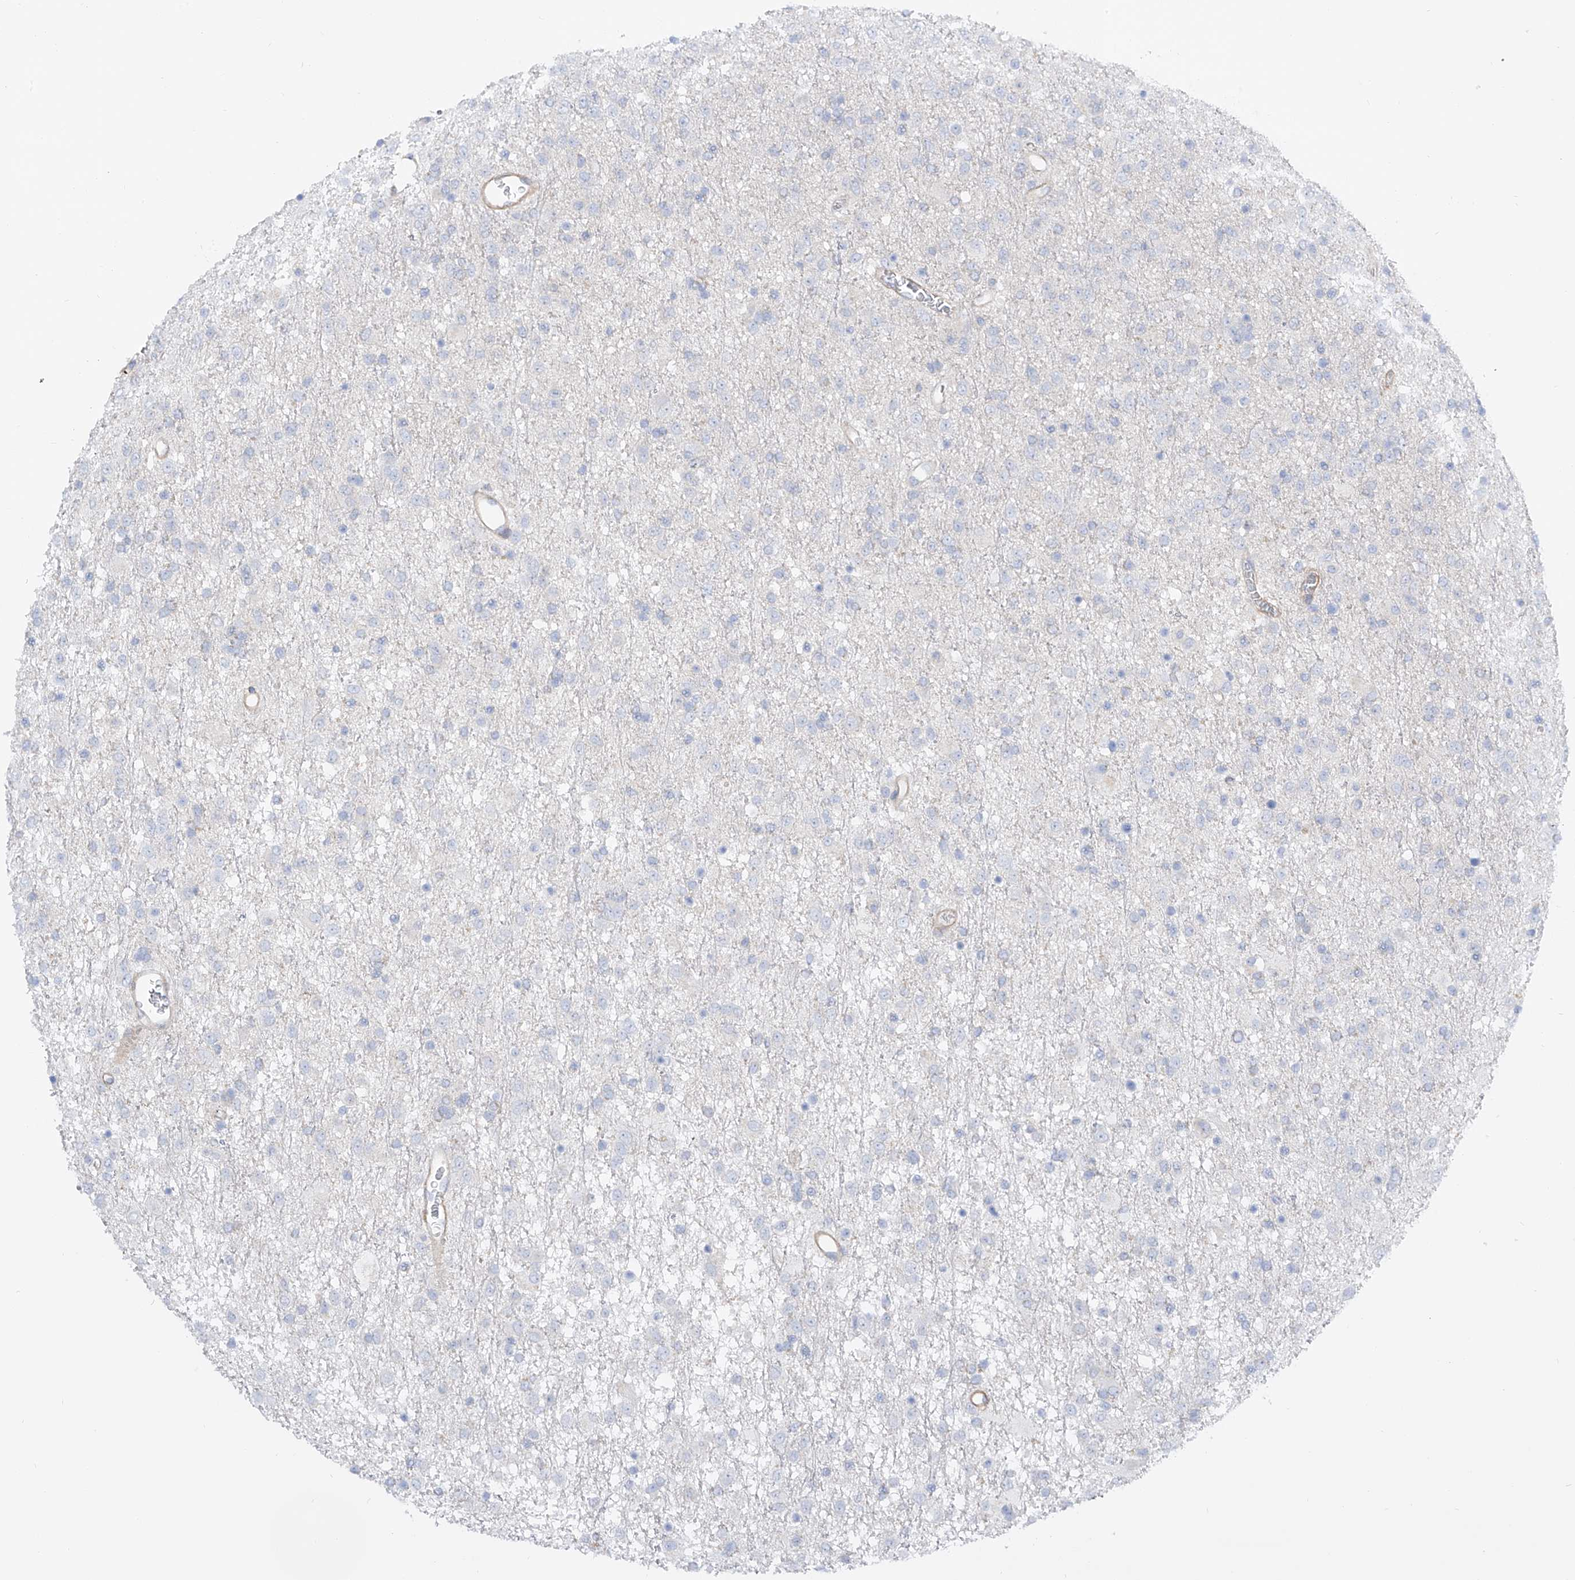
{"staining": {"intensity": "negative", "quantity": "none", "location": "none"}, "tissue": "glioma", "cell_type": "Tumor cells", "image_type": "cancer", "snomed": [{"axis": "morphology", "description": "Glioma, malignant, Low grade"}, {"axis": "topography", "description": "Brain"}], "caption": "This is an immunohistochemistry image of glioma. There is no positivity in tumor cells.", "gene": "LCA5", "patient": {"sex": "male", "age": 65}}